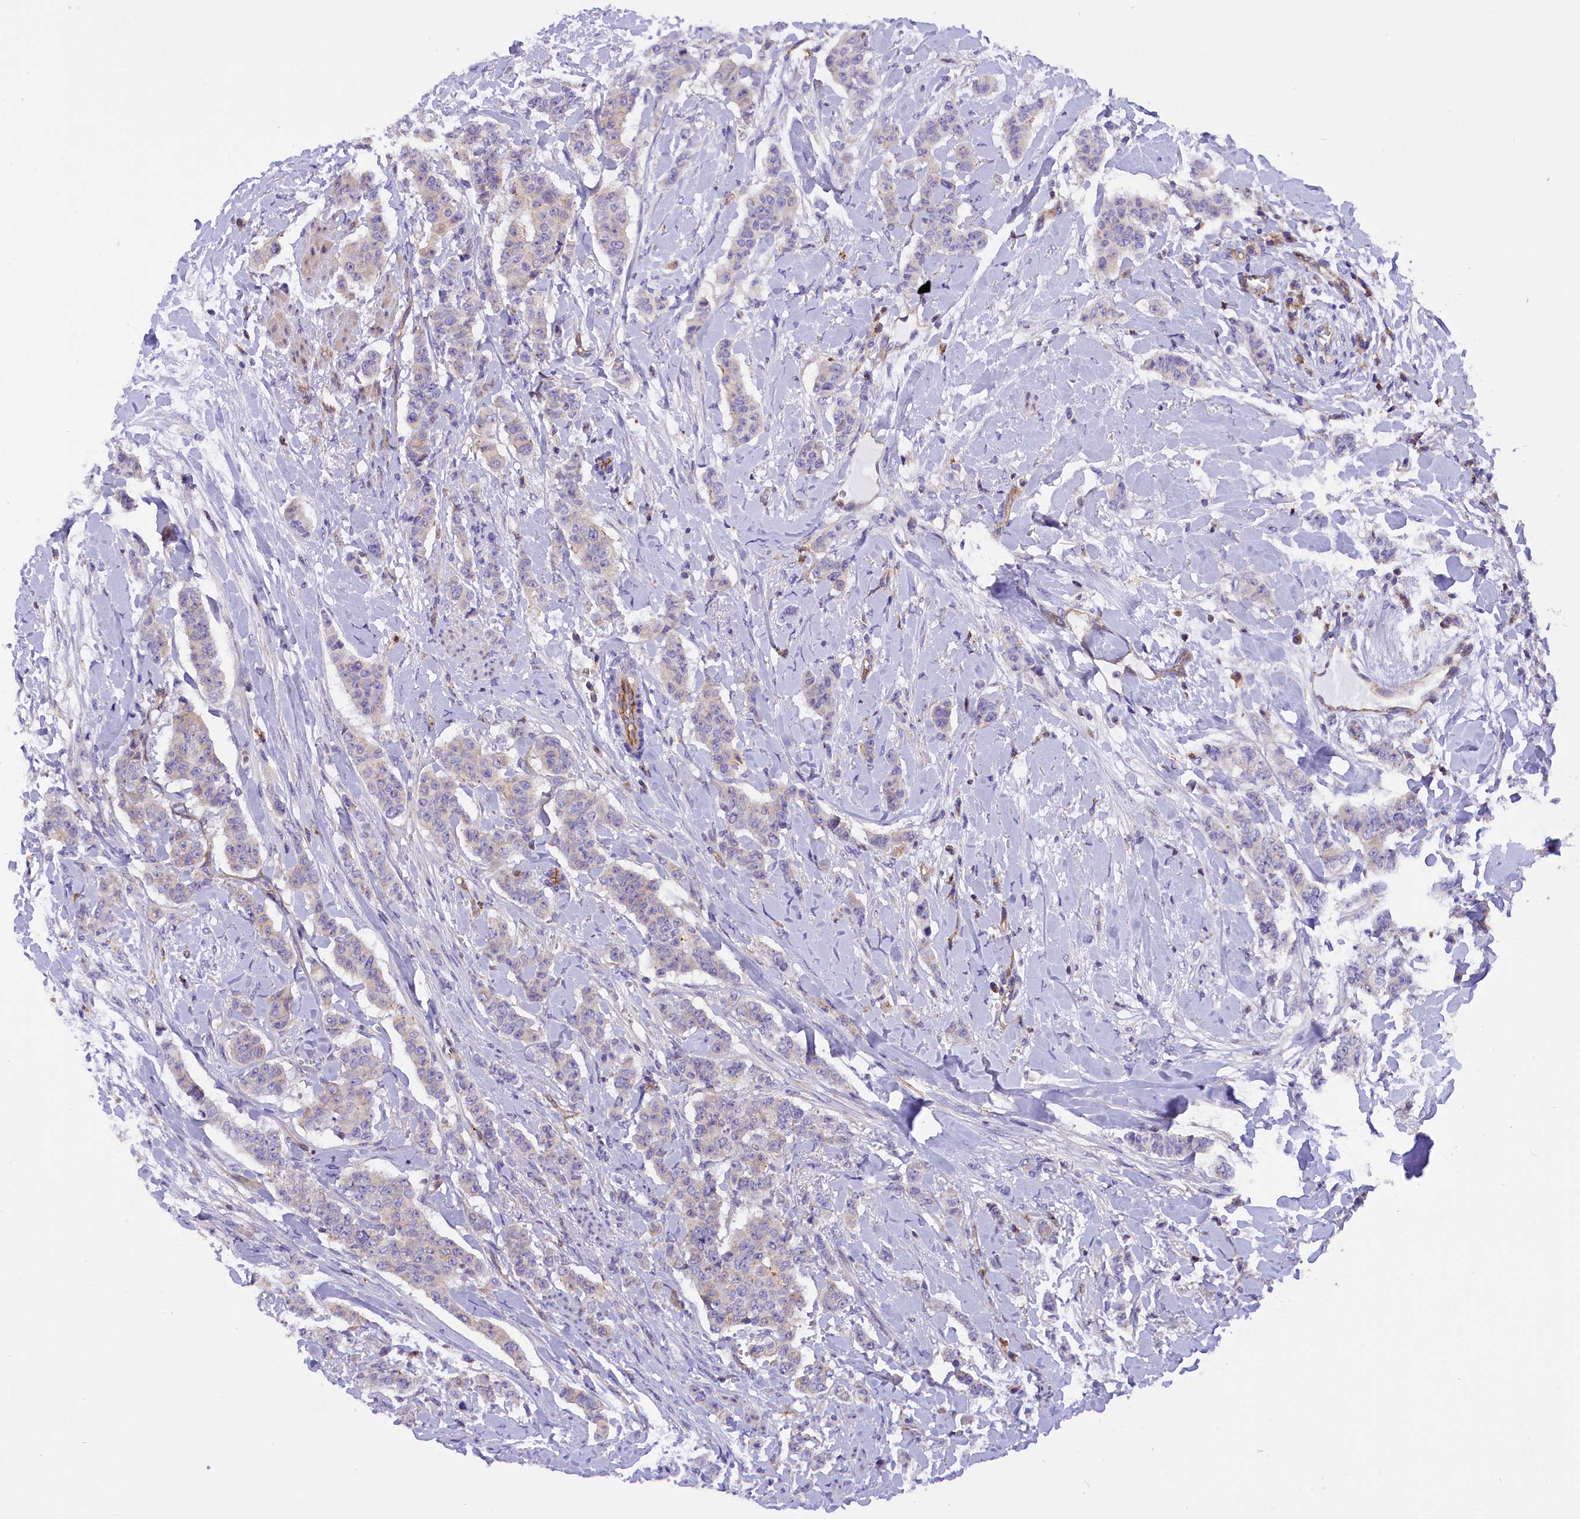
{"staining": {"intensity": "negative", "quantity": "none", "location": "none"}, "tissue": "breast cancer", "cell_type": "Tumor cells", "image_type": "cancer", "snomed": [{"axis": "morphology", "description": "Duct carcinoma"}, {"axis": "topography", "description": "Breast"}], "caption": "Breast intraductal carcinoma was stained to show a protein in brown. There is no significant positivity in tumor cells.", "gene": "FAM193A", "patient": {"sex": "female", "age": 40}}